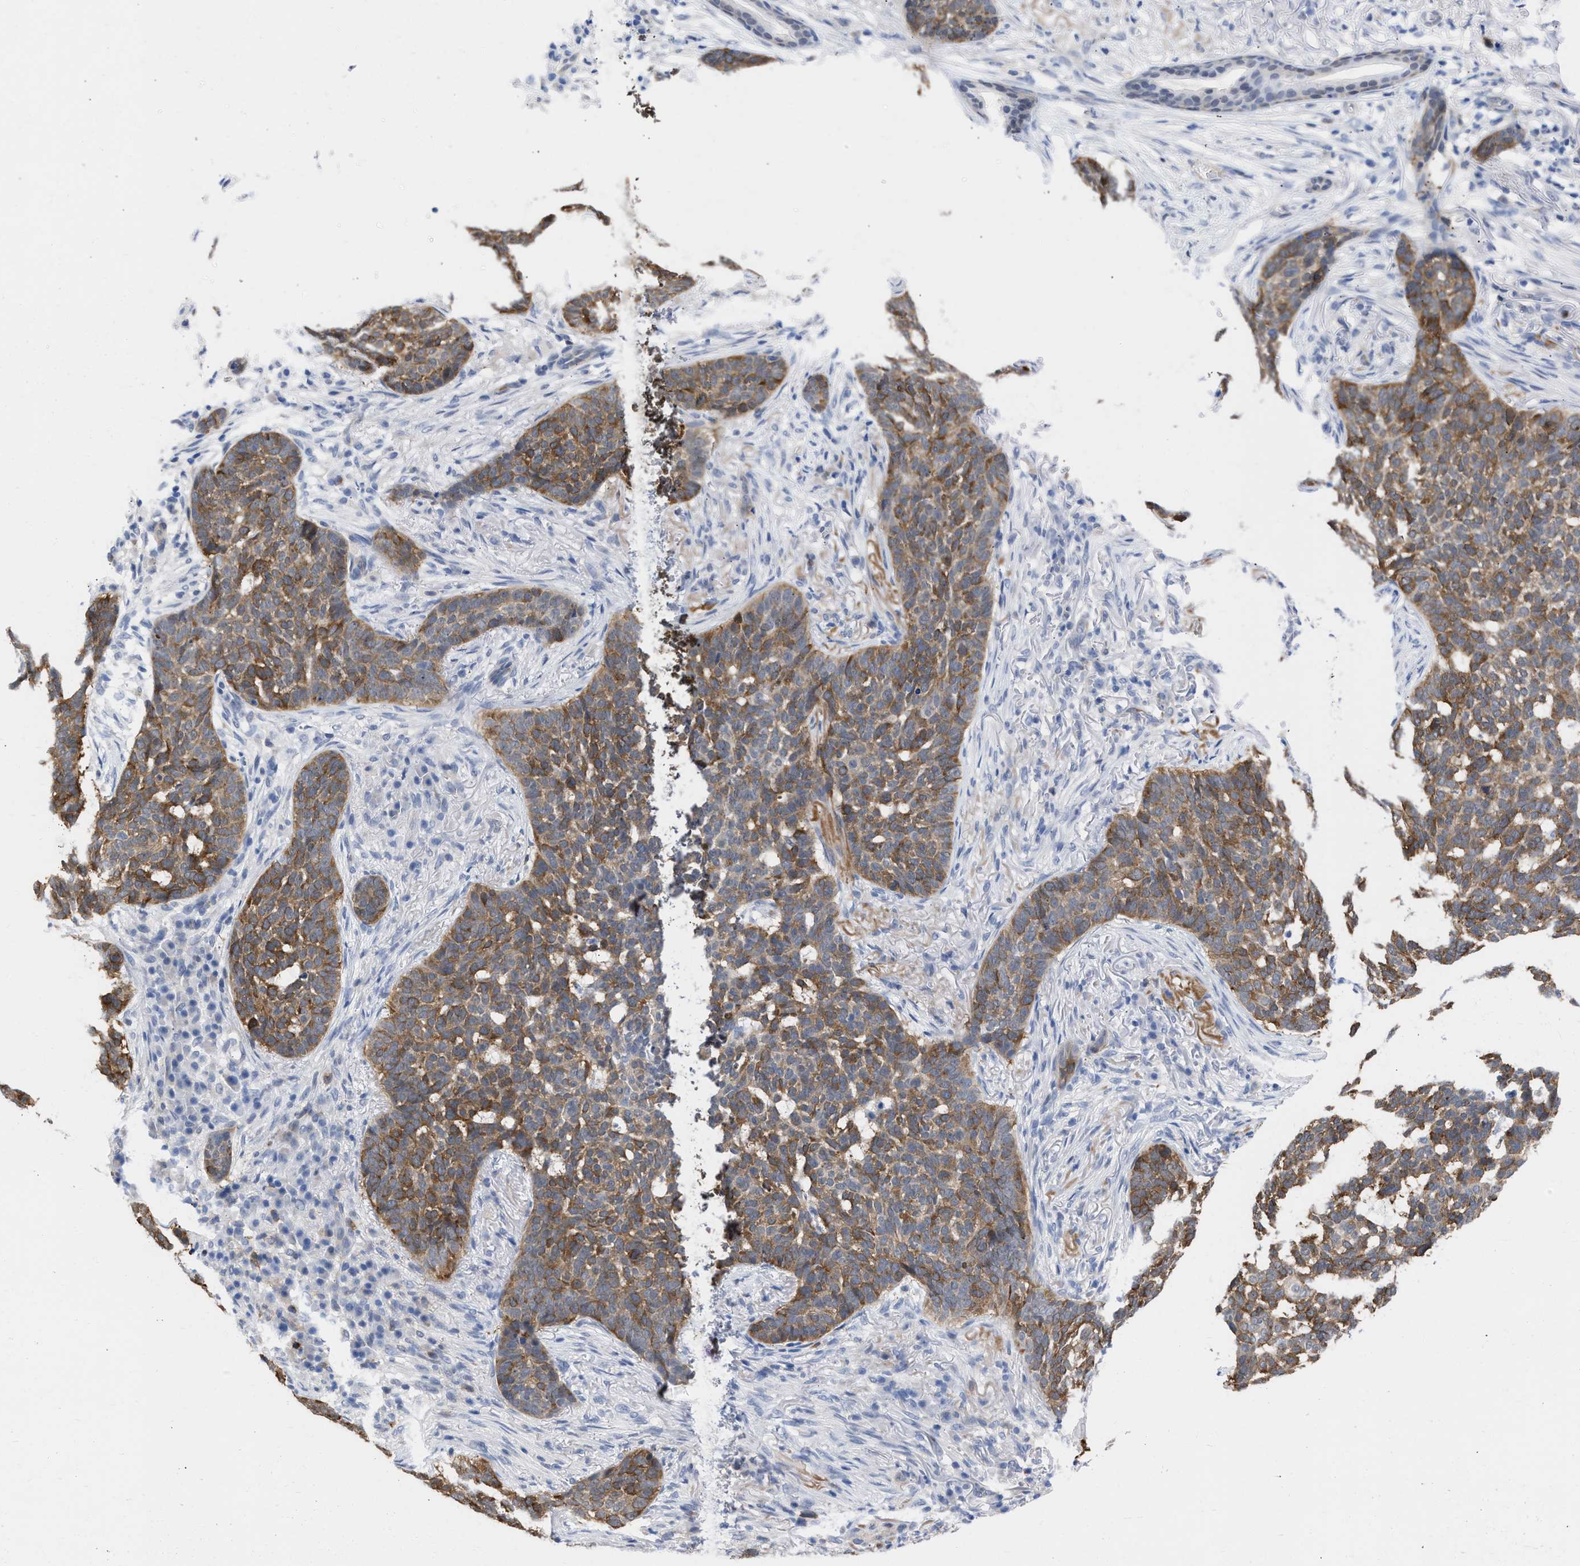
{"staining": {"intensity": "moderate", "quantity": ">75%", "location": "cytoplasmic/membranous"}, "tissue": "skin cancer", "cell_type": "Tumor cells", "image_type": "cancer", "snomed": [{"axis": "morphology", "description": "Basal cell carcinoma"}, {"axis": "topography", "description": "Skin"}], "caption": "Skin cancer (basal cell carcinoma) stained for a protein (brown) exhibits moderate cytoplasmic/membranous positive staining in approximately >75% of tumor cells.", "gene": "THRA", "patient": {"sex": "male", "age": 85}}